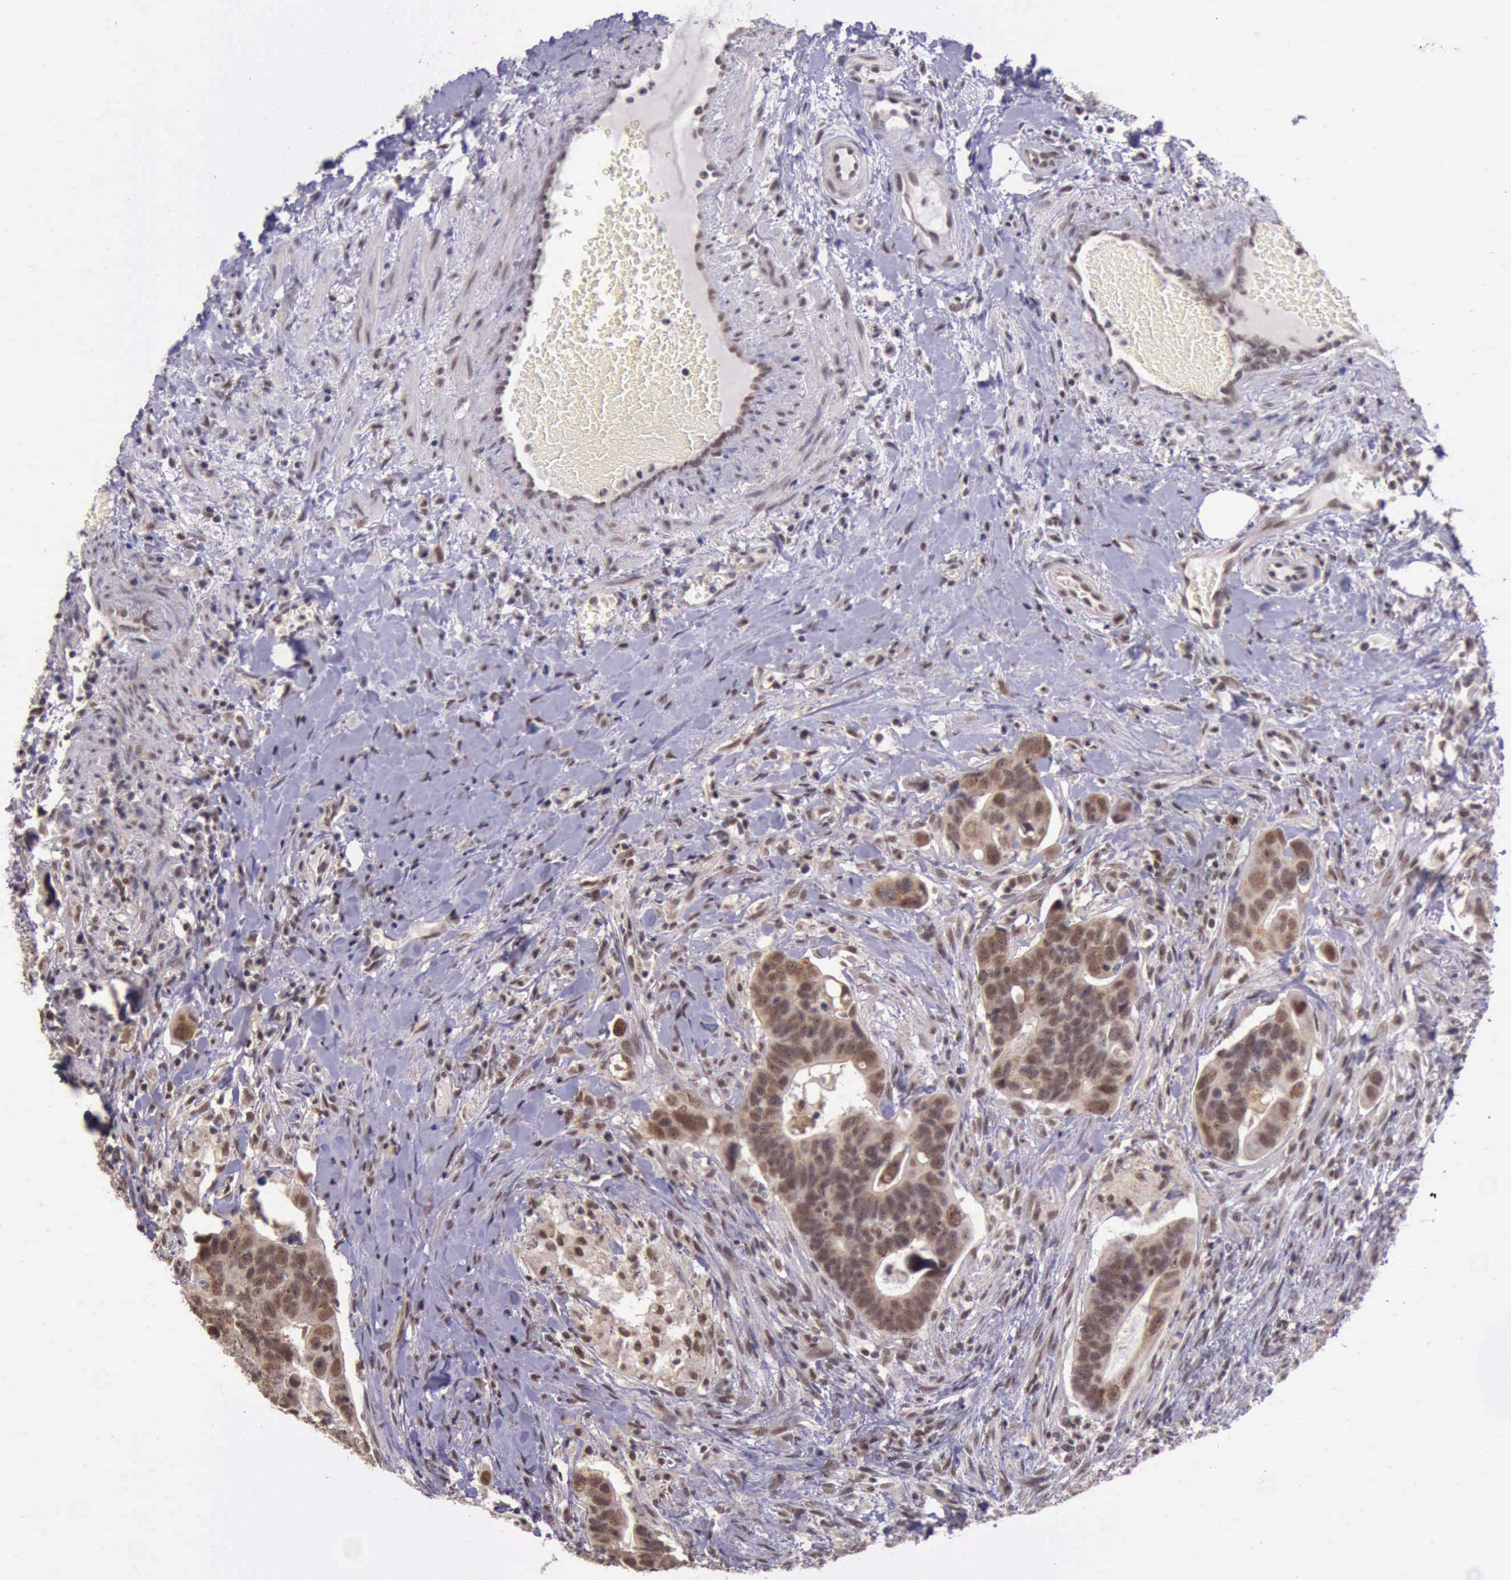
{"staining": {"intensity": "moderate", "quantity": ">75%", "location": "cytoplasmic/membranous,nuclear"}, "tissue": "colorectal cancer", "cell_type": "Tumor cells", "image_type": "cancer", "snomed": [{"axis": "morphology", "description": "Adenocarcinoma, NOS"}, {"axis": "topography", "description": "Rectum"}], "caption": "Tumor cells exhibit moderate cytoplasmic/membranous and nuclear staining in about >75% of cells in colorectal cancer (adenocarcinoma).", "gene": "PRPF39", "patient": {"sex": "male", "age": 53}}